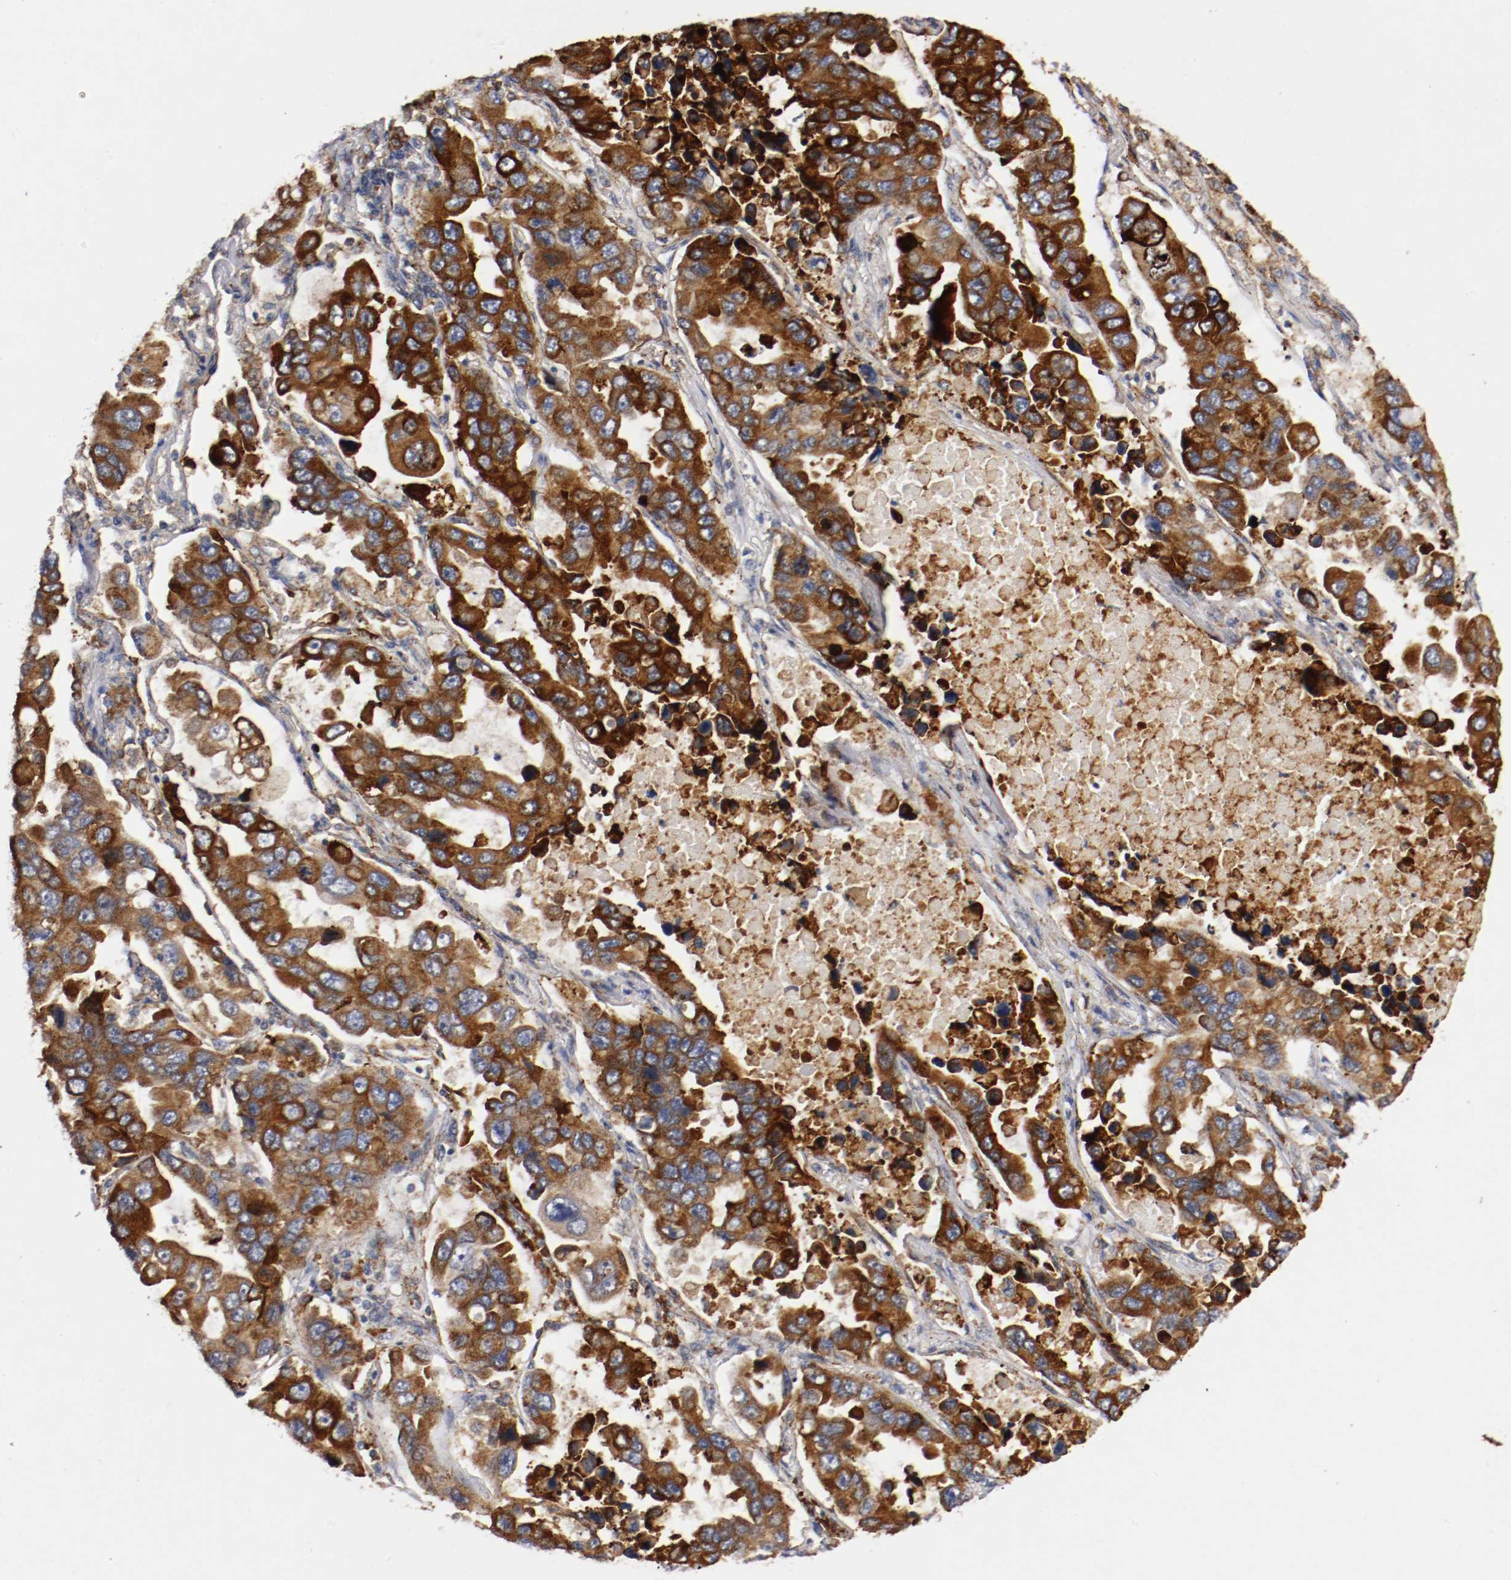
{"staining": {"intensity": "strong", "quantity": ">75%", "location": "cytoplasmic/membranous"}, "tissue": "lung cancer", "cell_type": "Tumor cells", "image_type": "cancer", "snomed": [{"axis": "morphology", "description": "Adenocarcinoma, NOS"}, {"axis": "topography", "description": "Lung"}], "caption": "High-magnification brightfield microscopy of lung cancer stained with DAB (3,3'-diaminobenzidine) (brown) and counterstained with hematoxylin (blue). tumor cells exhibit strong cytoplasmic/membranous positivity is identified in approximately>75% of cells.", "gene": "TRAF2", "patient": {"sex": "male", "age": 64}}